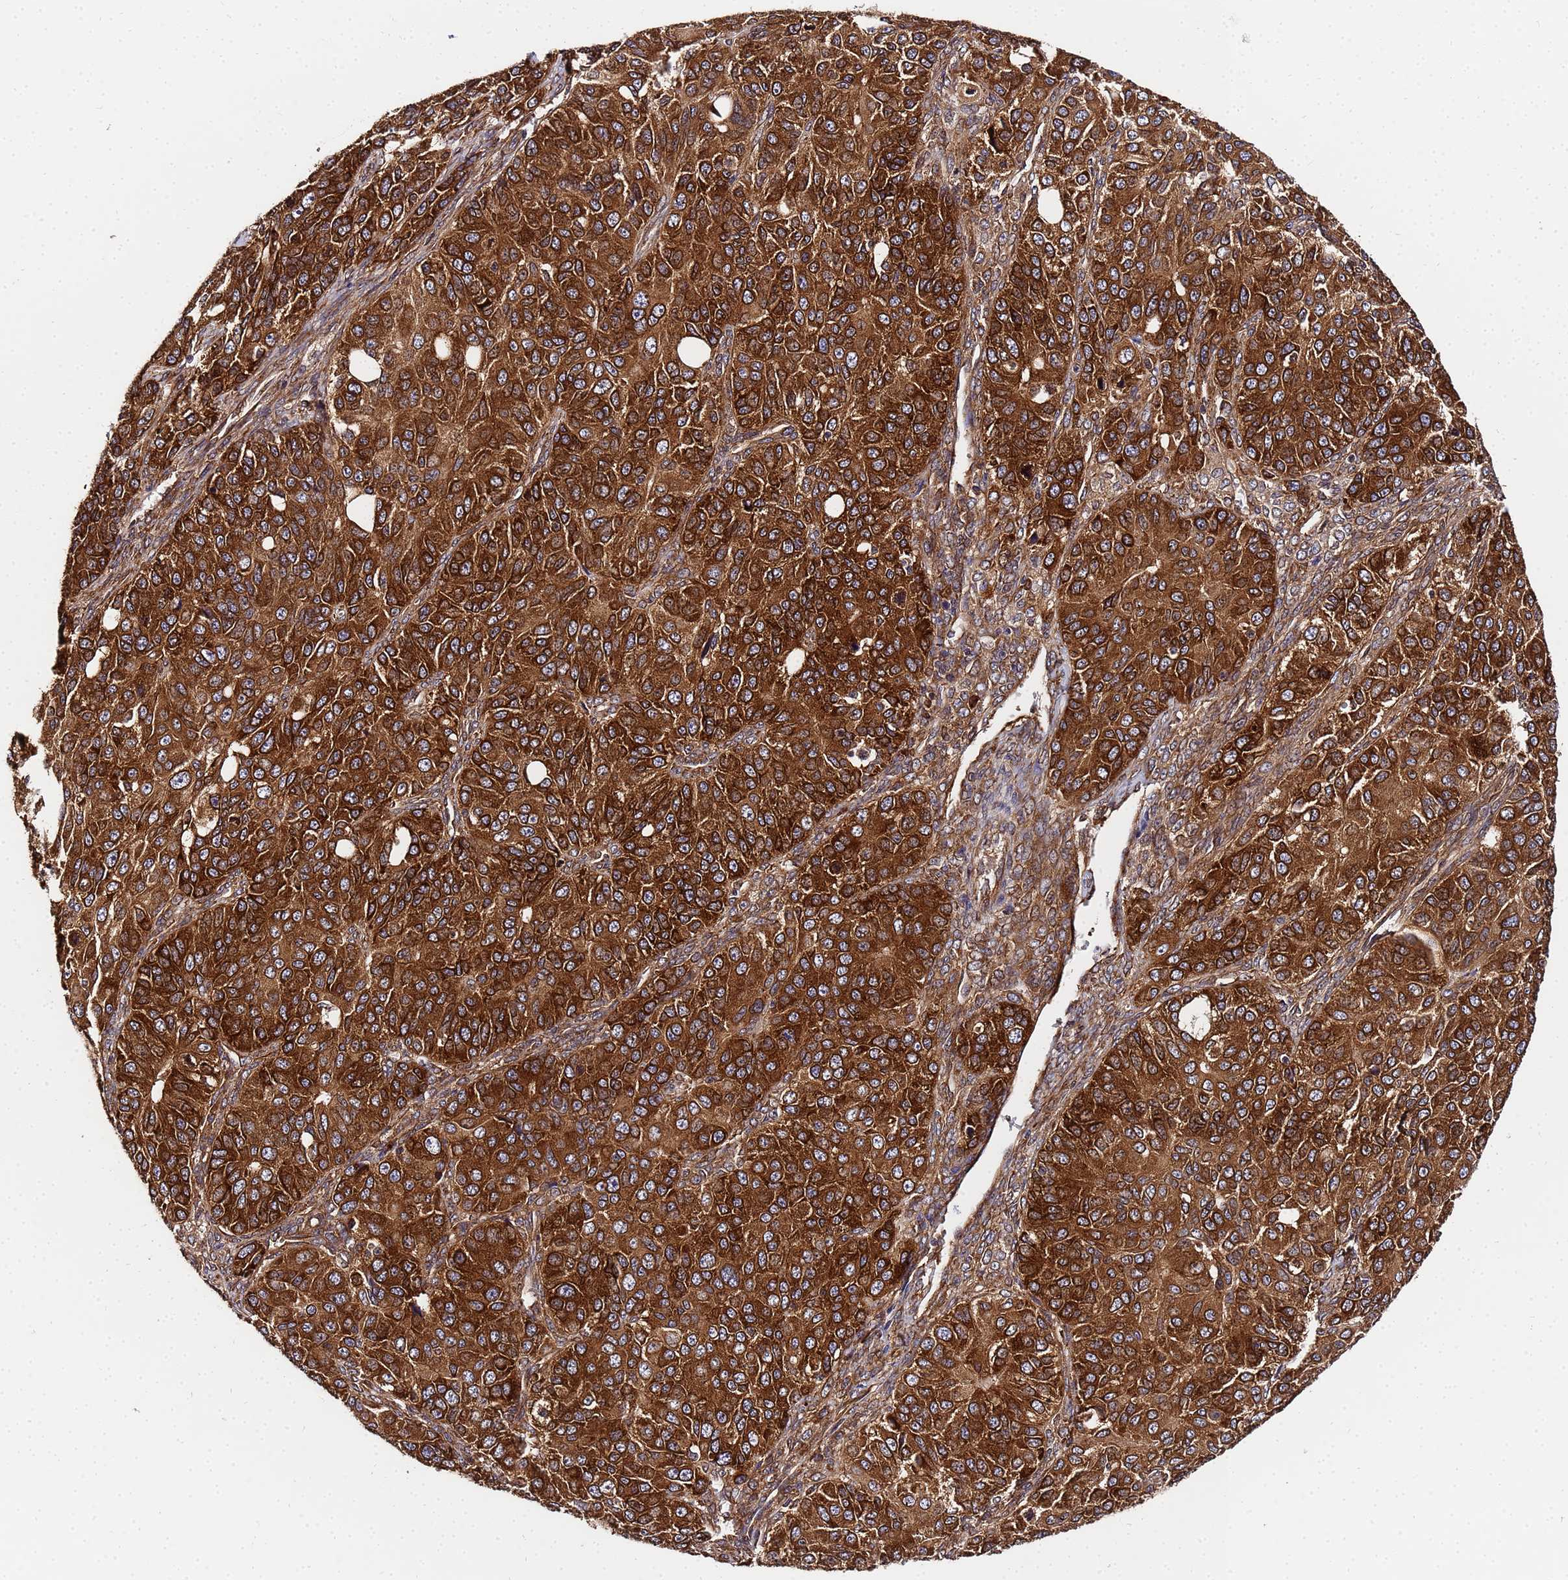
{"staining": {"intensity": "strong", "quantity": ">75%", "location": "cytoplasmic/membranous"}, "tissue": "ovarian cancer", "cell_type": "Tumor cells", "image_type": "cancer", "snomed": [{"axis": "morphology", "description": "Carcinoma, endometroid"}, {"axis": "topography", "description": "Ovary"}], "caption": "Tumor cells display high levels of strong cytoplasmic/membranous expression in about >75% of cells in human endometroid carcinoma (ovarian).", "gene": "UNC93B1", "patient": {"sex": "female", "age": 51}}